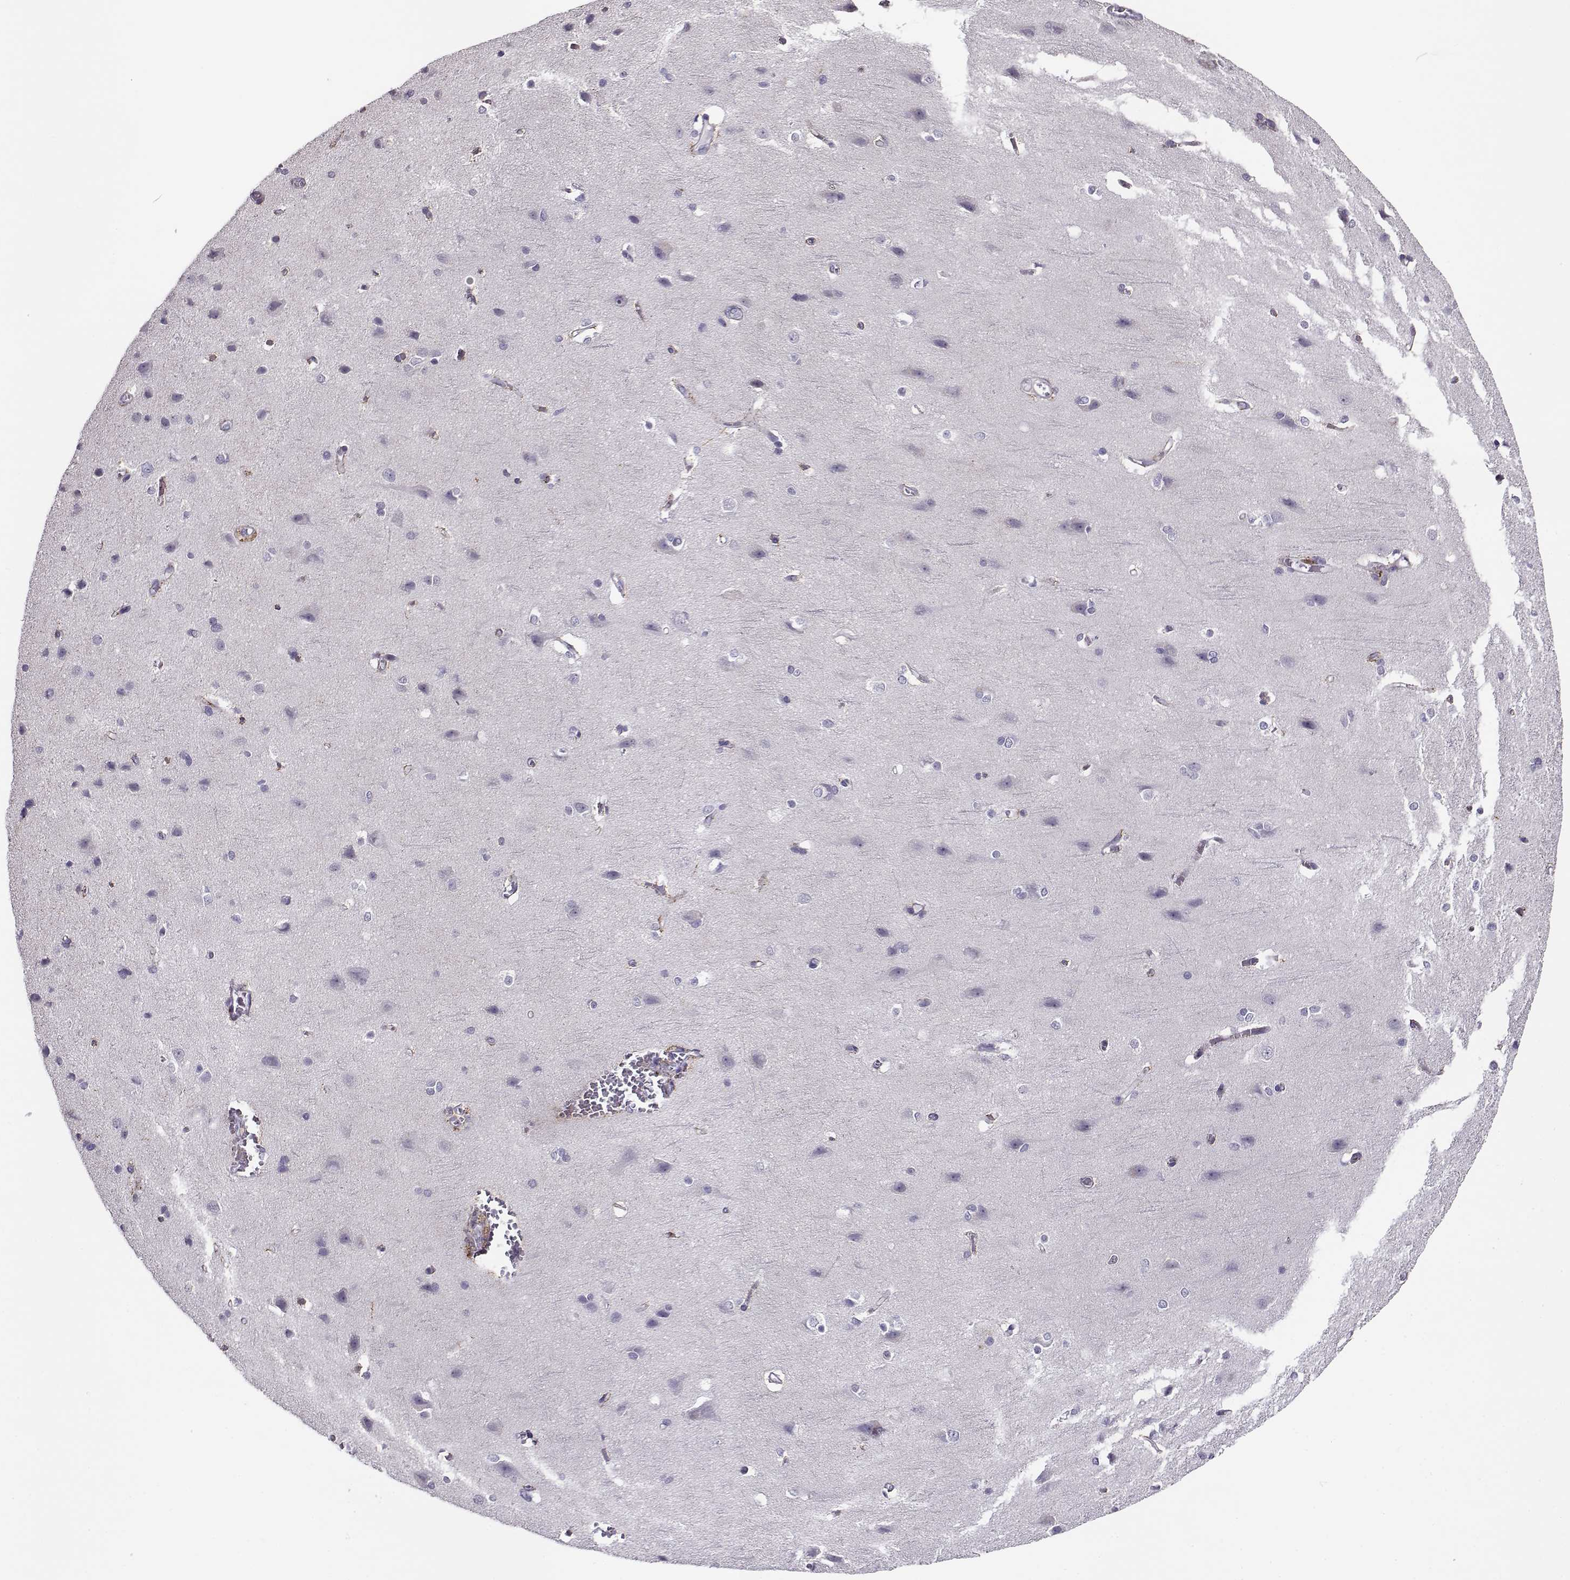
{"staining": {"intensity": "negative", "quantity": "none", "location": "none"}, "tissue": "cerebral cortex", "cell_type": "Endothelial cells", "image_type": "normal", "snomed": [{"axis": "morphology", "description": "Normal tissue, NOS"}, {"axis": "topography", "description": "Cerebral cortex"}], "caption": "This photomicrograph is of unremarkable cerebral cortex stained with immunohistochemistry (IHC) to label a protein in brown with the nuclei are counter-stained blue. There is no positivity in endothelial cells. (Stains: DAB immunohistochemistry (IHC) with hematoxylin counter stain, Microscopy: brightfield microscopy at high magnification).", "gene": "NPW", "patient": {"sex": "male", "age": 37}}